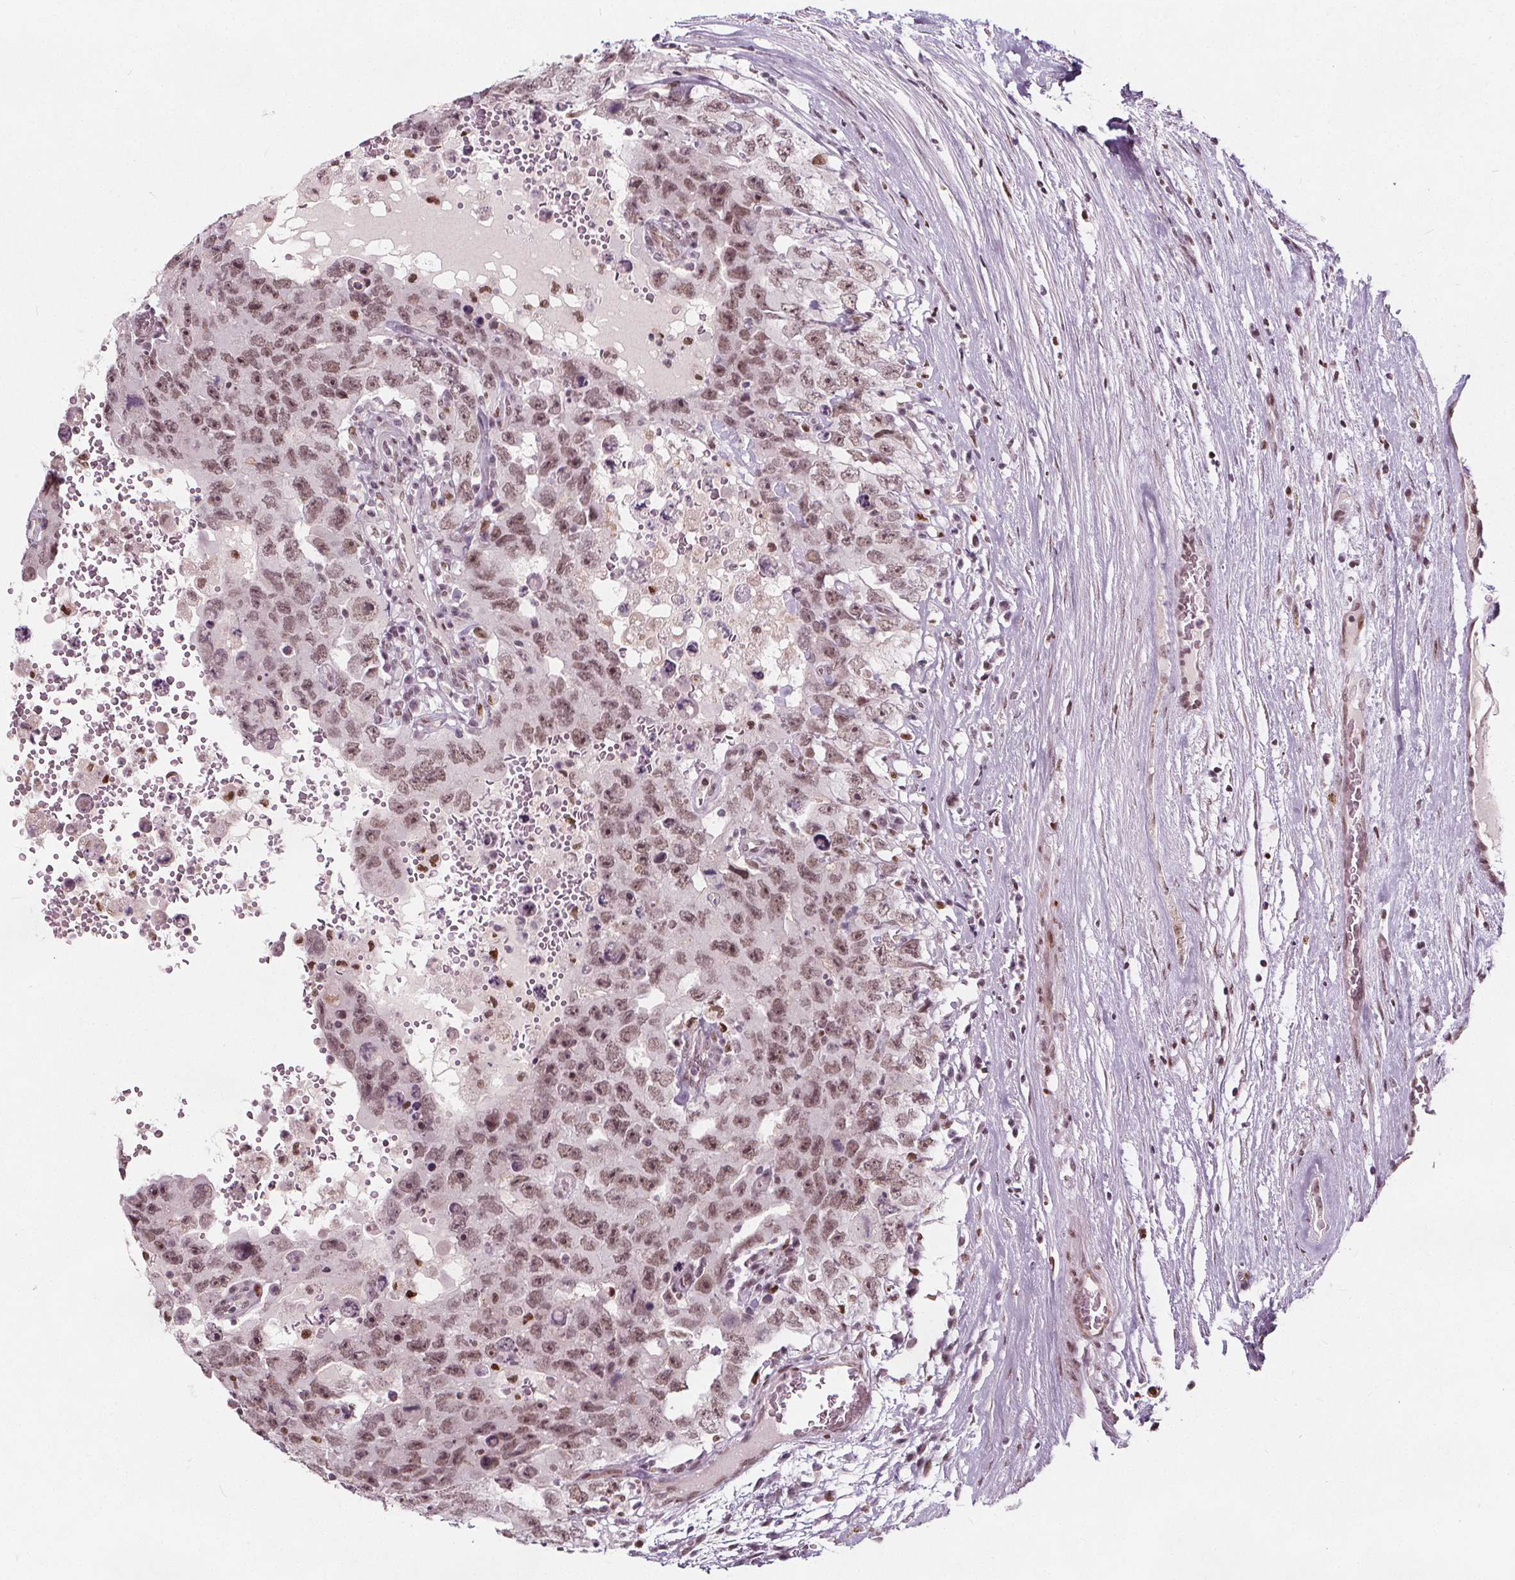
{"staining": {"intensity": "moderate", "quantity": ">75%", "location": "nuclear"}, "tissue": "testis cancer", "cell_type": "Tumor cells", "image_type": "cancer", "snomed": [{"axis": "morphology", "description": "Carcinoma, Embryonal, NOS"}, {"axis": "topography", "description": "Testis"}], "caption": "Approximately >75% of tumor cells in human testis cancer (embryonal carcinoma) show moderate nuclear protein positivity as visualized by brown immunohistochemical staining.", "gene": "TAF6L", "patient": {"sex": "male", "age": 26}}